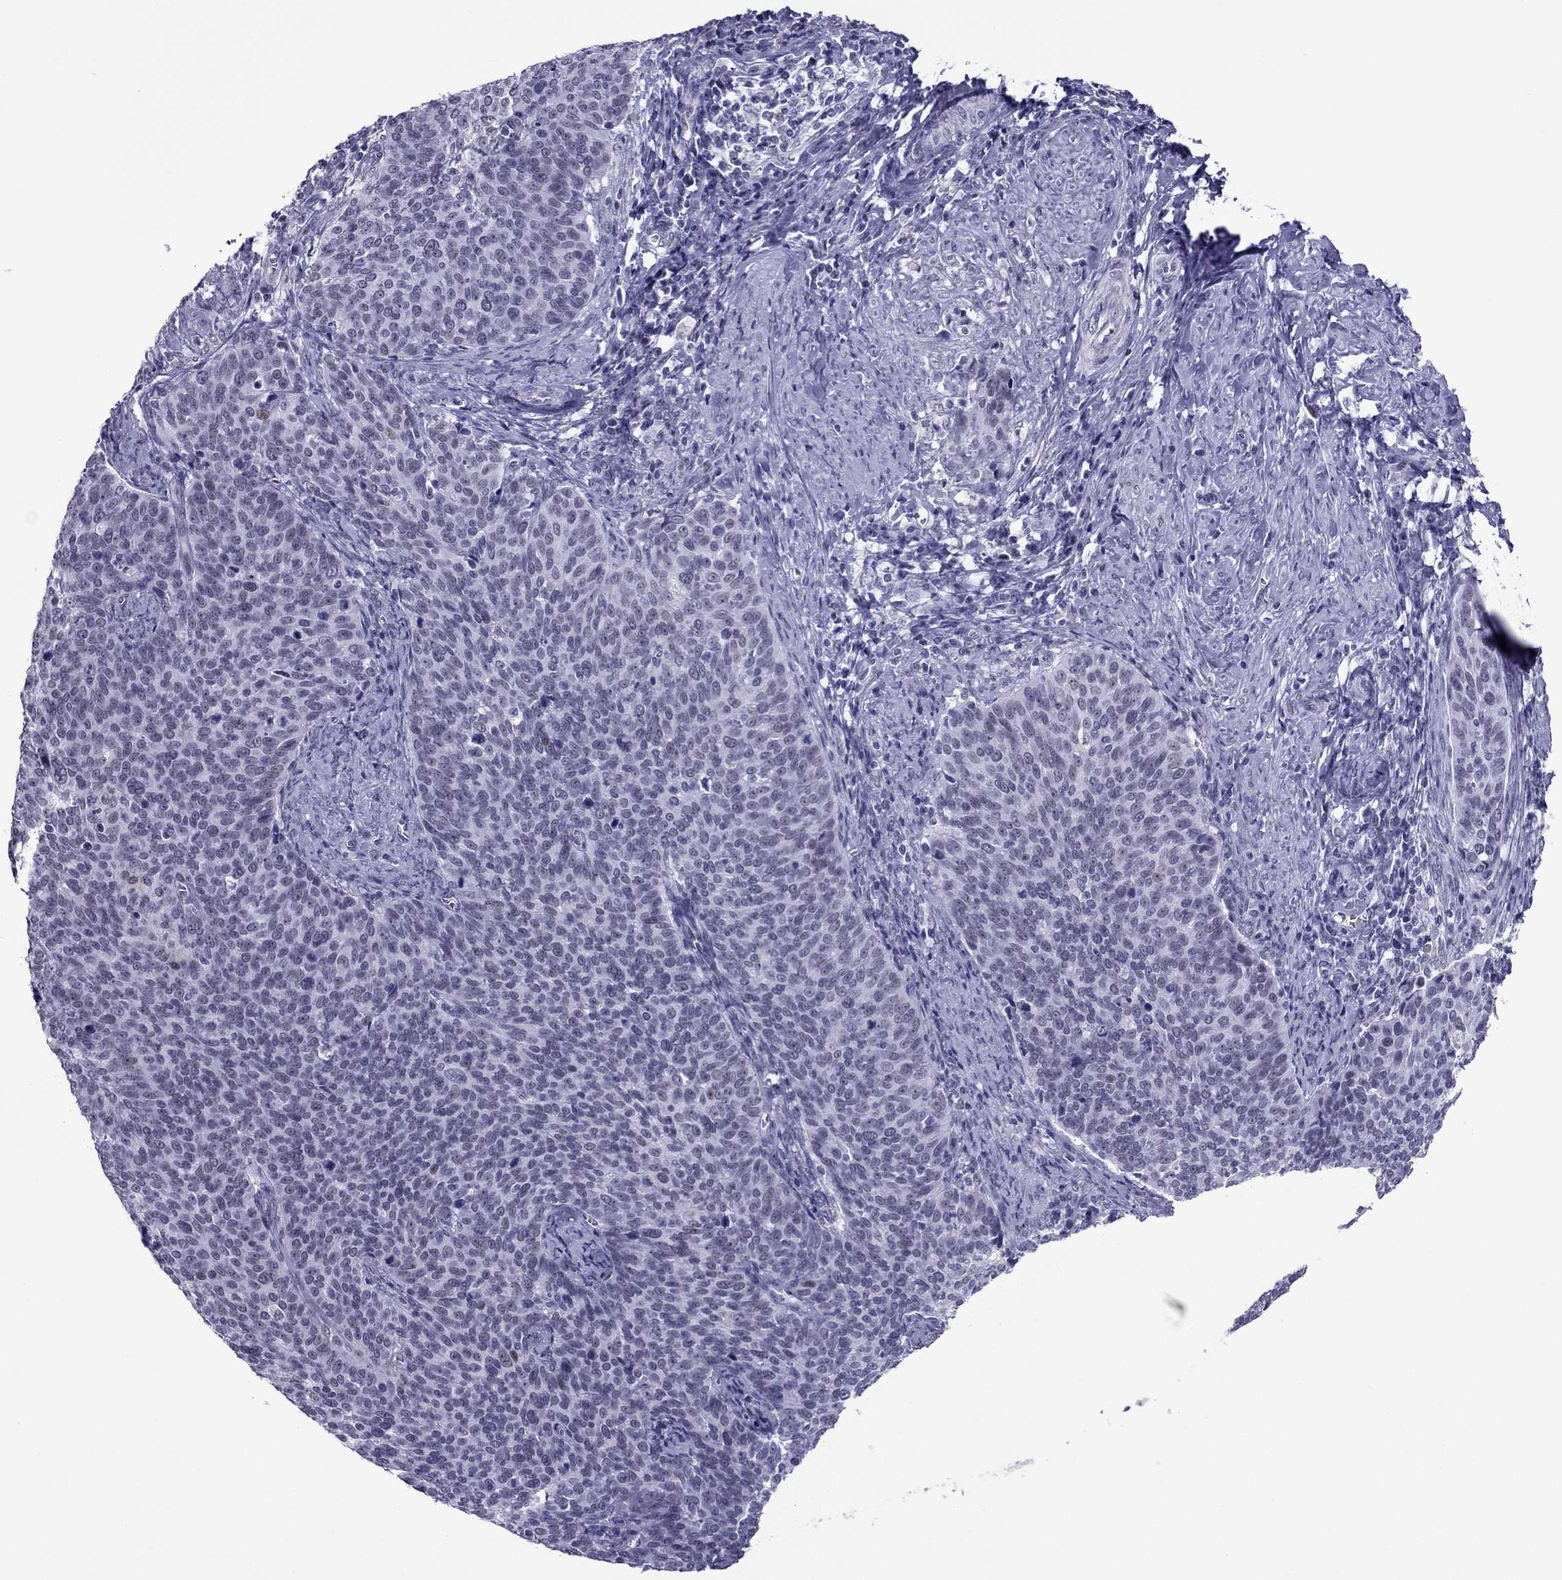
{"staining": {"intensity": "negative", "quantity": "none", "location": "none"}, "tissue": "cervical cancer", "cell_type": "Tumor cells", "image_type": "cancer", "snomed": [{"axis": "morphology", "description": "Normal tissue, NOS"}, {"axis": "morphology", "description": "Squamous cell carcinoma, NOS"}, {"axis": "topography", "description": "Cervix"}], "caption": "IHC of cervical cancer displays no staining in tumor cells. Nuclei are stained in blue.", "gene": "MYLK3", "patient": {"sex": "female", "age": 39}}